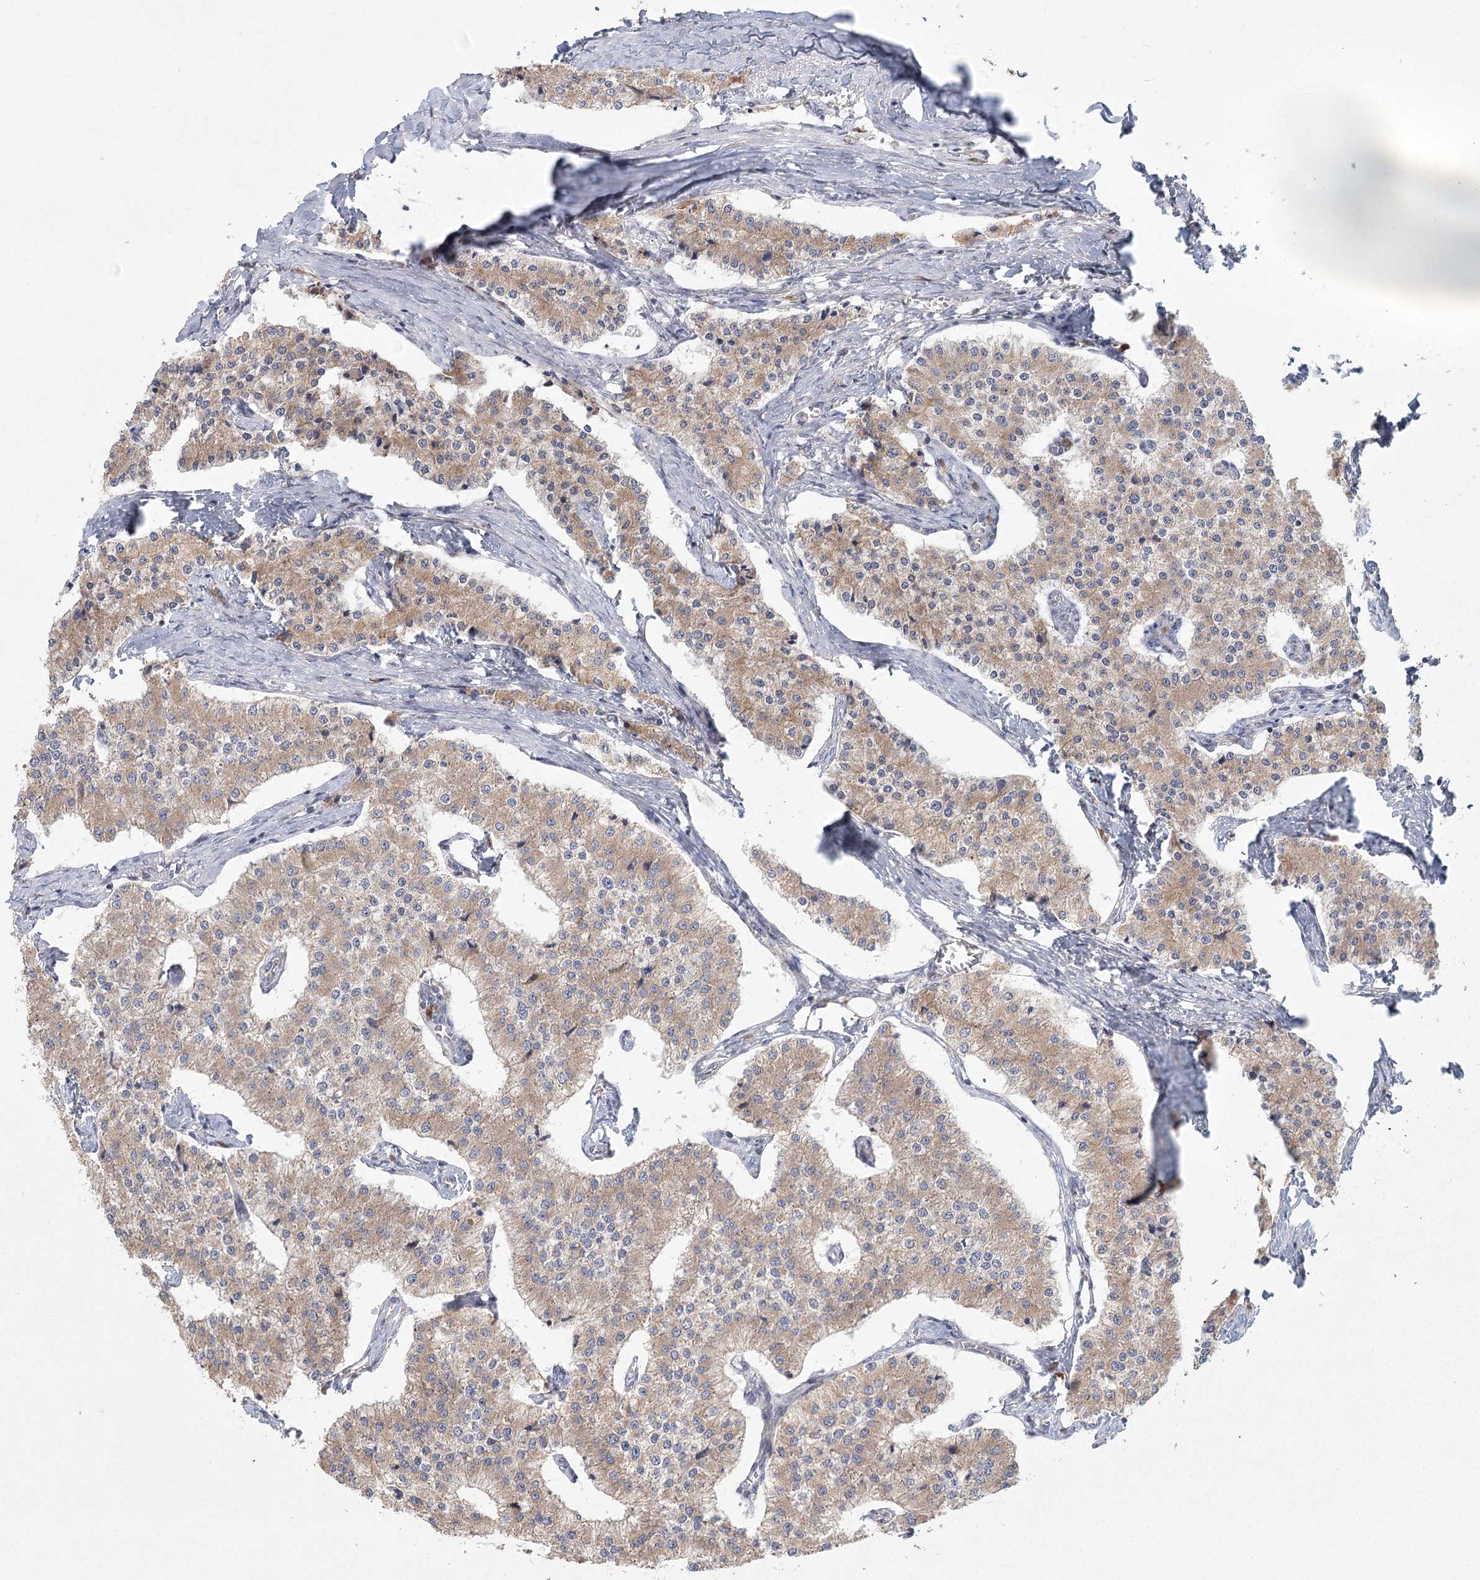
{"staining": {"intensity": "weak", "quantity": ">75%", "location": "cytoplasmic/membranous"}, "tissue": "carcinoid", "cell_type": "Tumor cells", "image_type": "cancer", "snomed": [{"axis": "morphology", "description": "Carcinoid, malignant, NOS"}, {"axis": "topography", "description": "Colon"}], "caption": "Immunohistochemical staining of carcinoid exhibits low levels of weak cytoplasmic/membranous positivity in about >75% of tumor cells.", "gene": "CNTLN", "patient": {"sex": "female", "age": 52}}